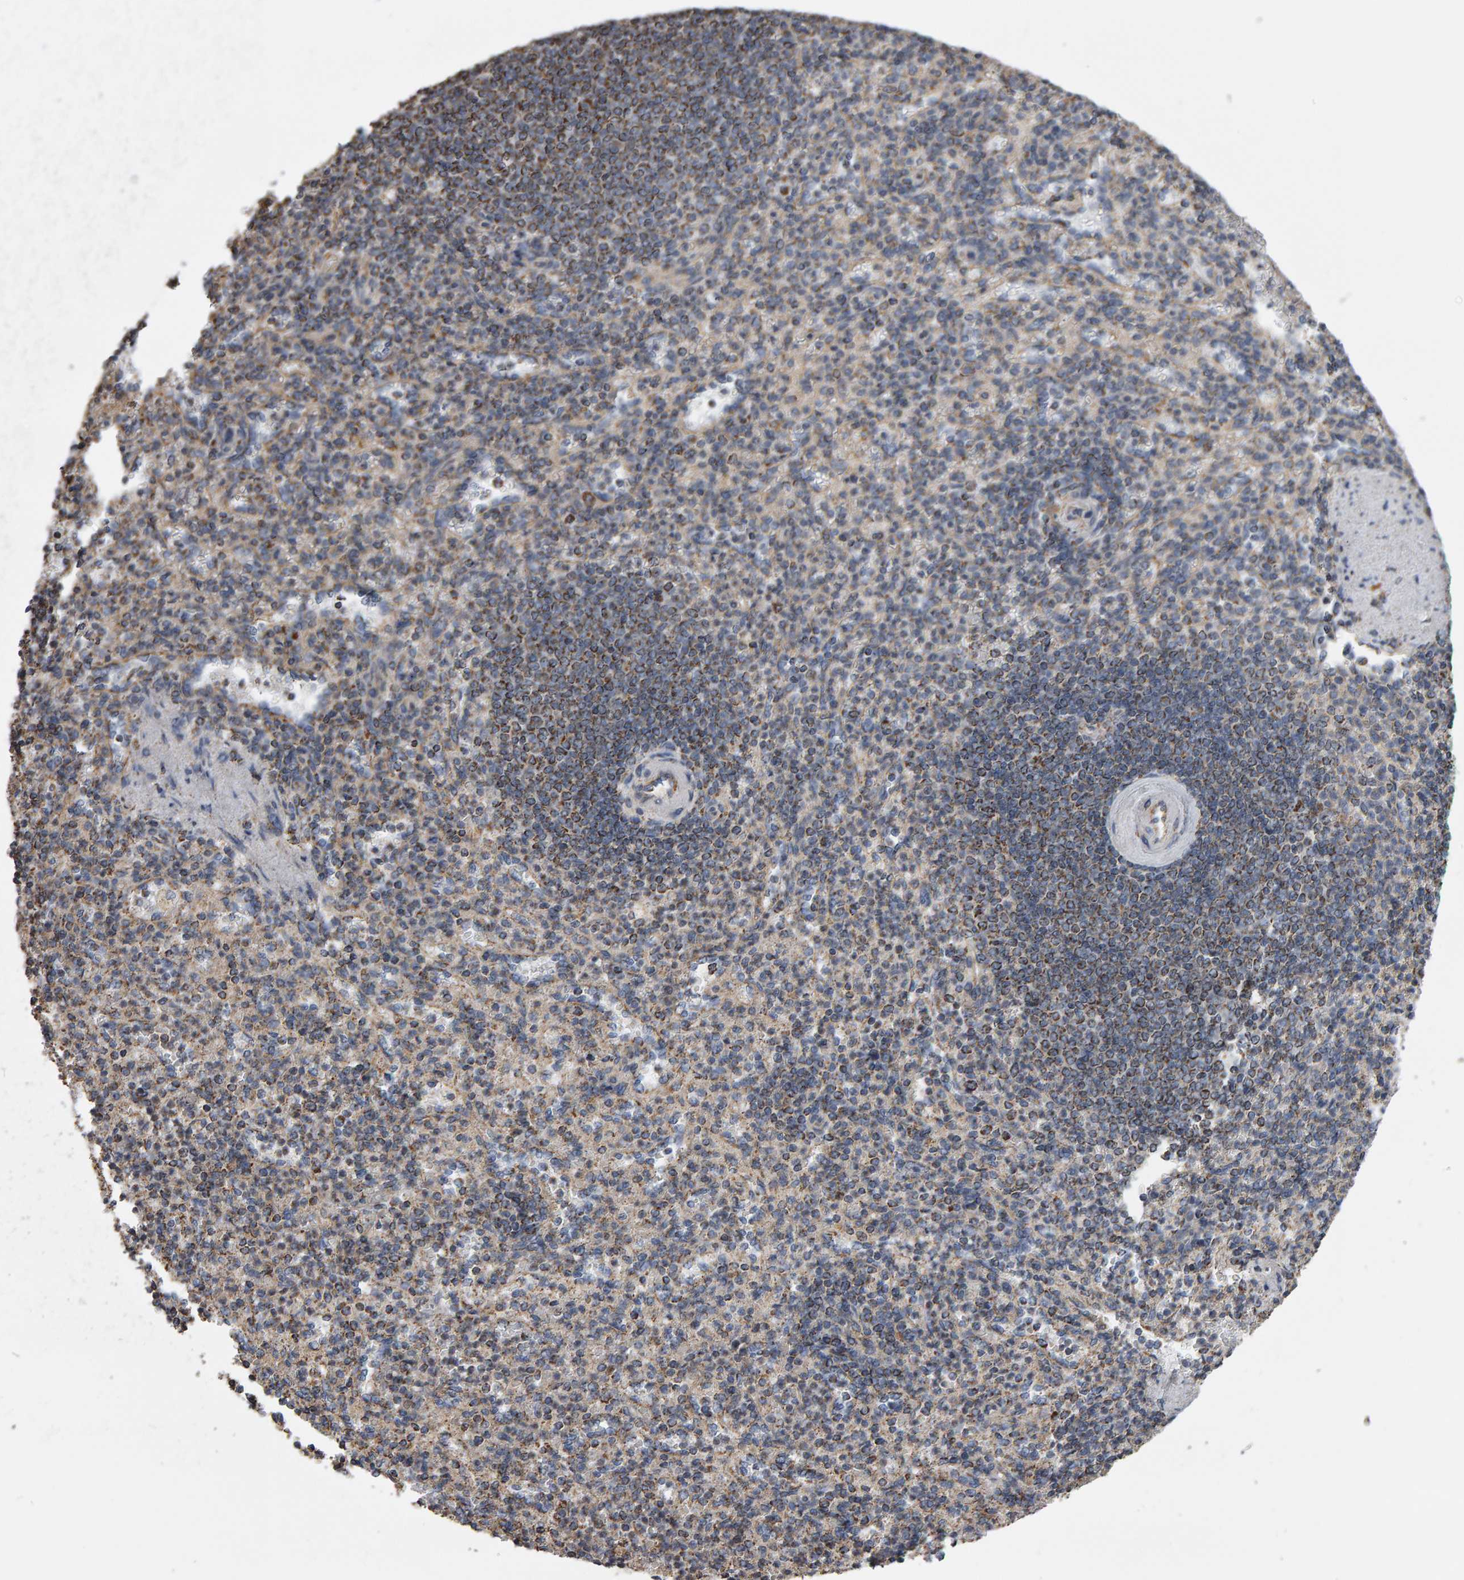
{"staining": {"intensity": "weak", "quantity": "25%-75%", "location": "cytoplasmic/membranous"}, "tissue": "spleen", "cell_type": "Cells in red pulp", "image_type": "normal", "snomed": [{"axis": "morphology", "description": "Normal tissue, NOS"}, {"axis": "topography", "description": "Spleen"}], "caption": "The photomicrograph reveals staining of normal spleen, revealing weak cytoplasmic/membranous protein positivity (brown color) within cells in red pulp. (Brightfield microscopy of DAB IHC at high magnification).", "gene": "TOM1L1", "patient": {"sex": "female", "age": 74}}